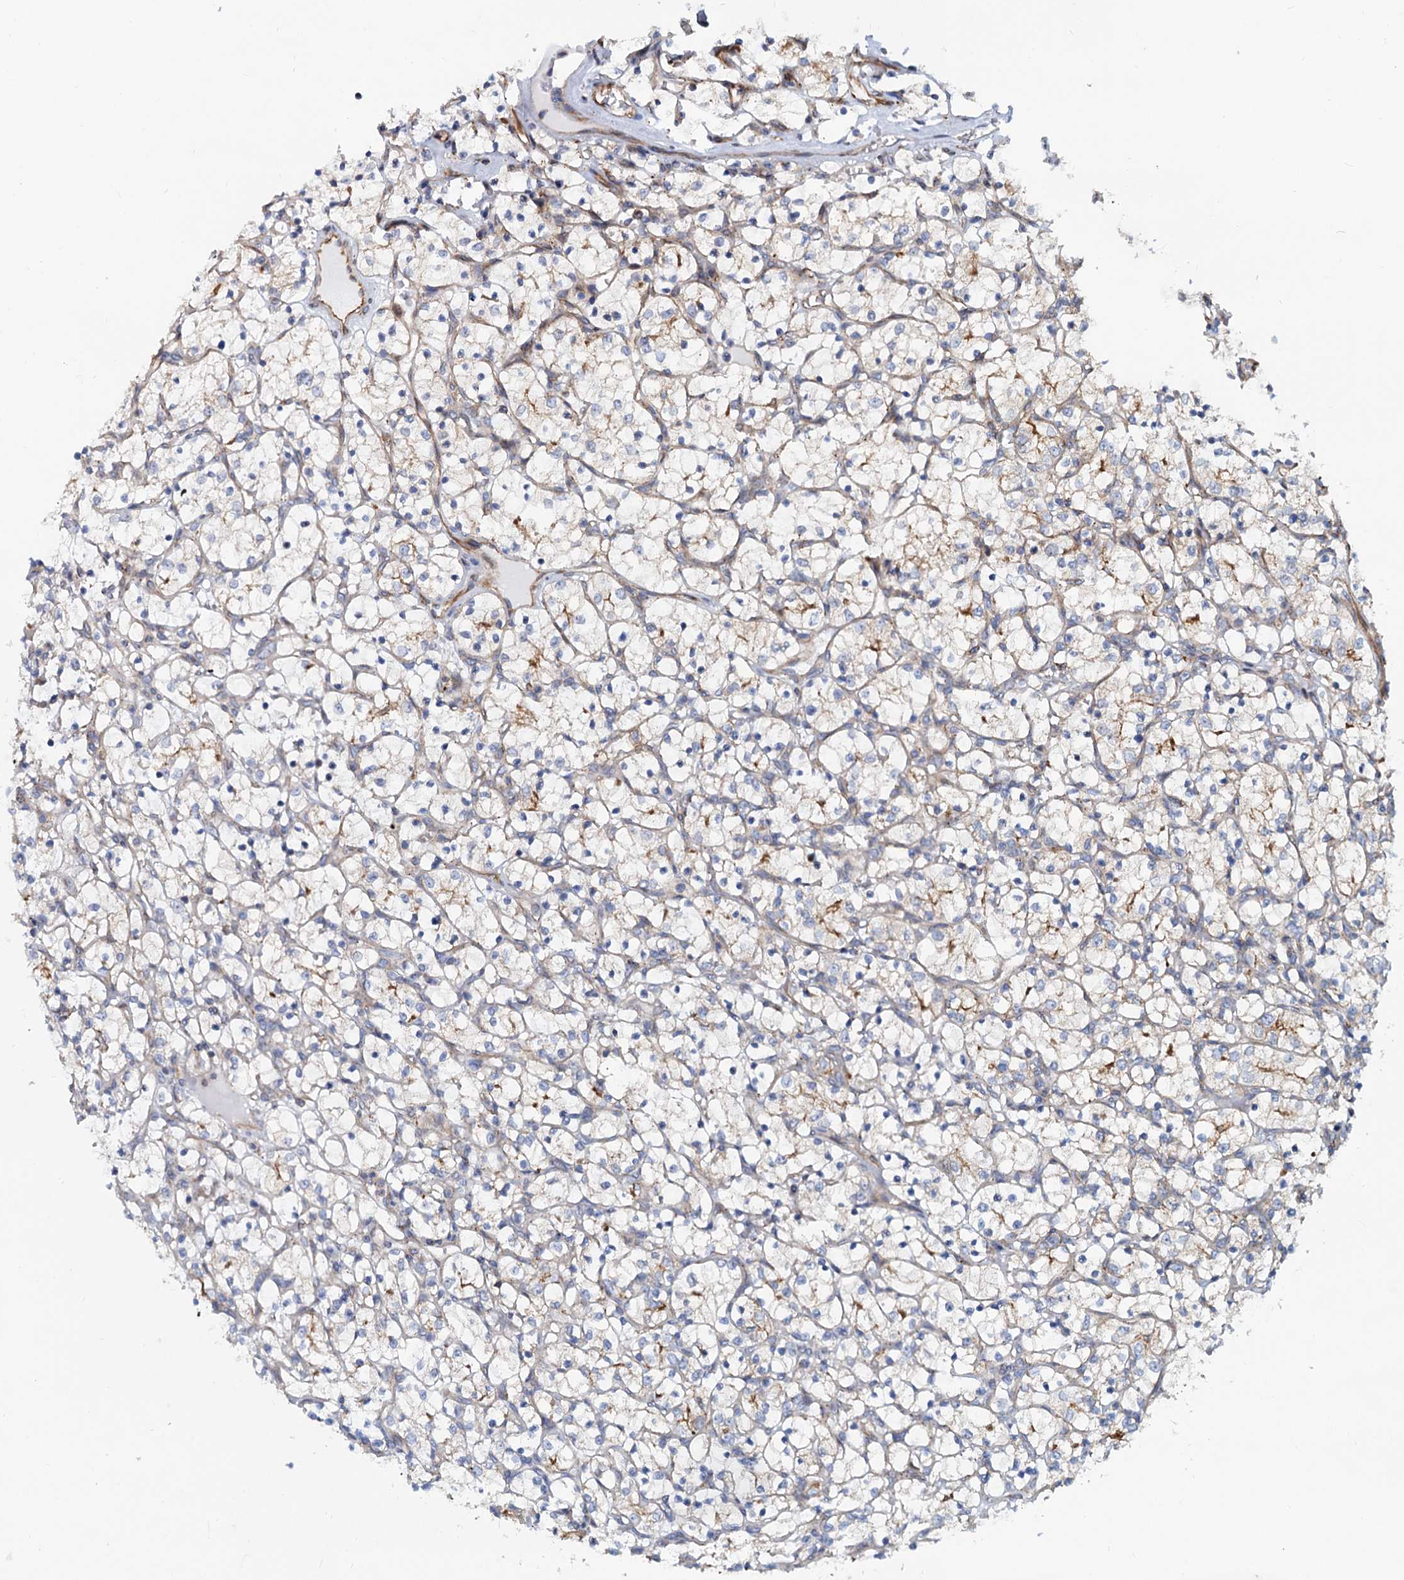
{"staining": {"intensity": "negative", "quantity": "none", "location": "none"}, "tissue": "renal cancer", "cell_type": "Tumor cells", "image_type": "cancer", "snomed": [{"axis": "morphology", "description": "Adenocarcinoma, NOS"}, {"axis": "topography", "description": "Kidney"}], "caption": "Adenocarcinoma (renal) stained for a protein using immunohistochemistry exhibits no staining tumor cells.", "gene": "PSEN1", "patient": {"sex": "female", "age": 69}}